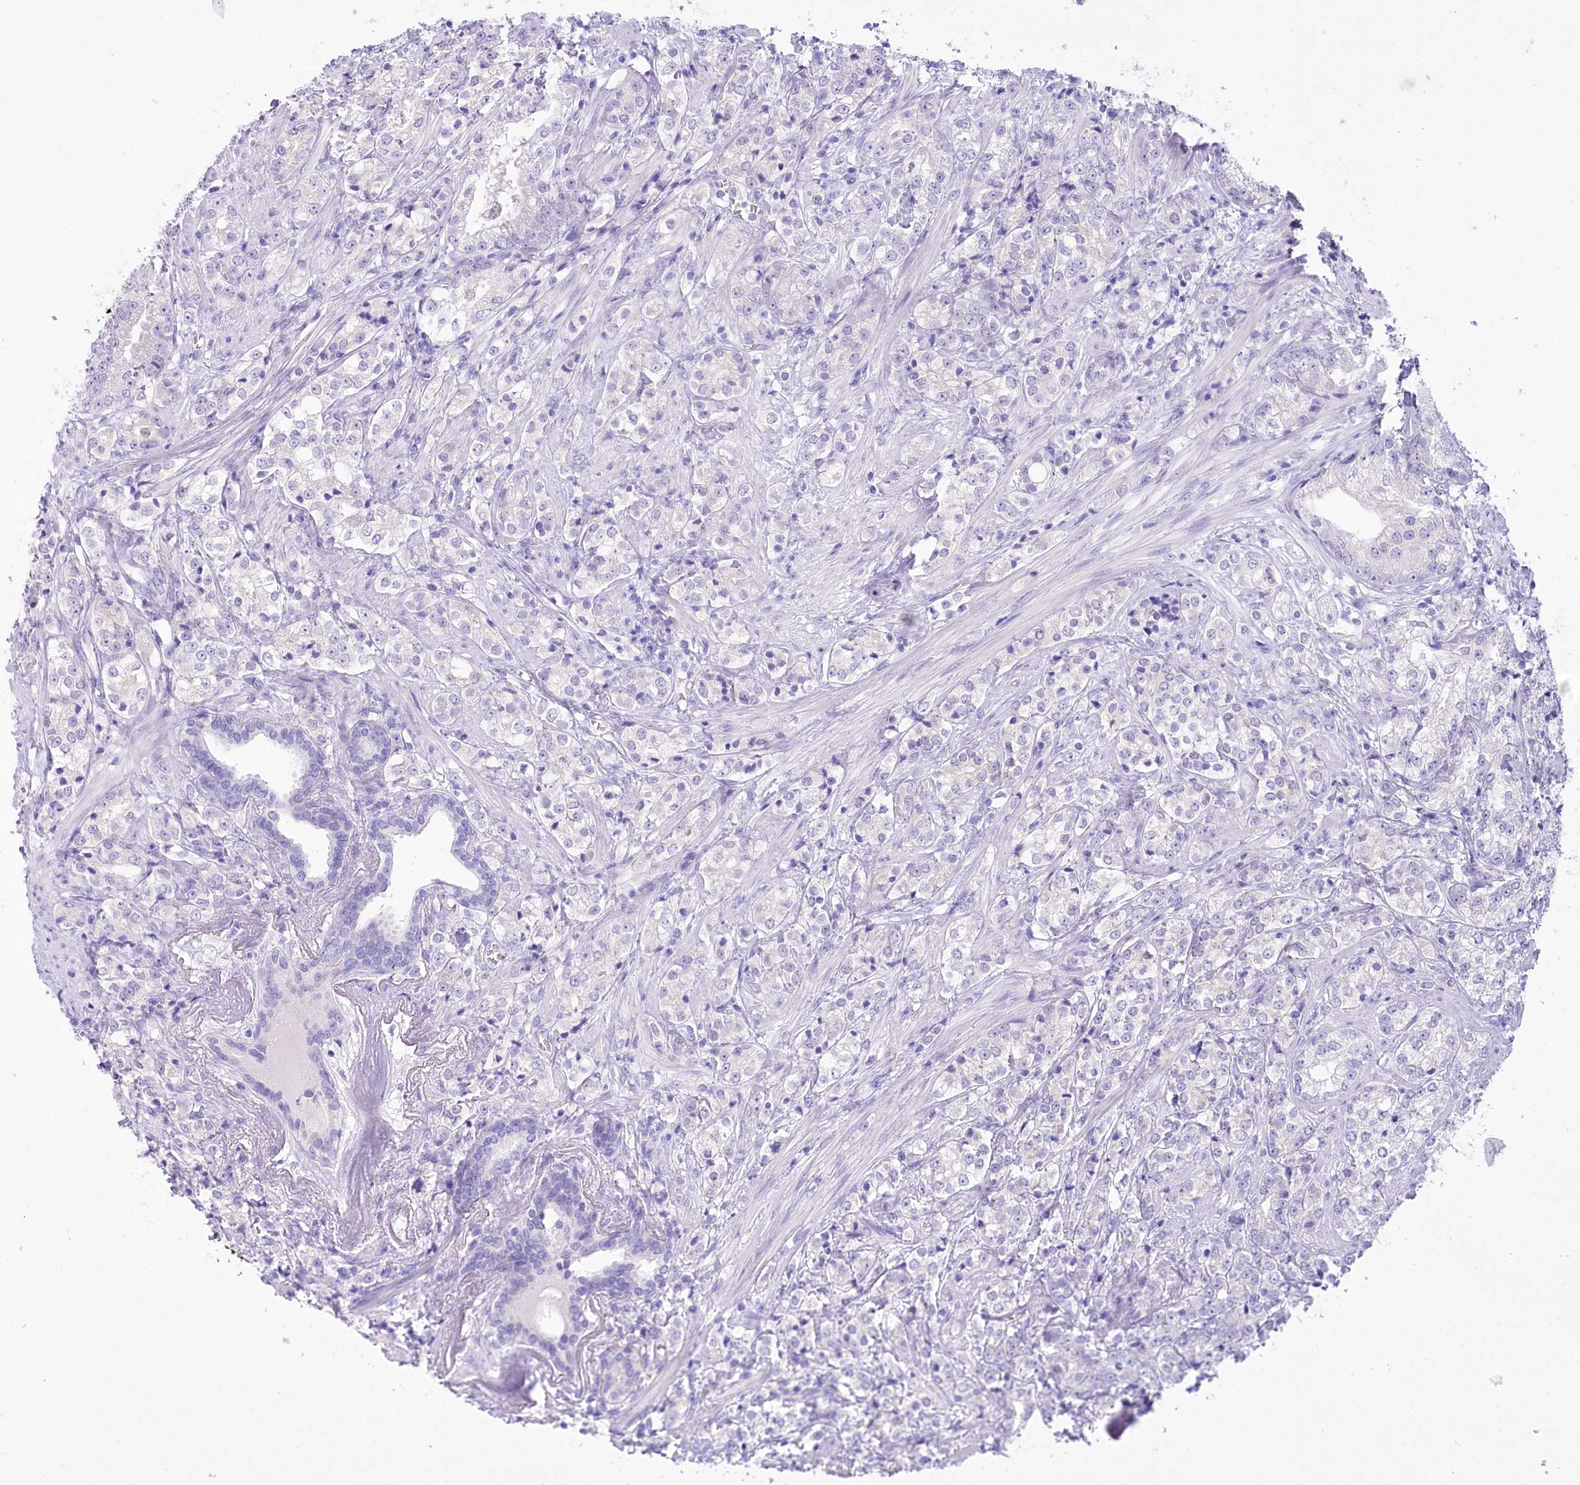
{"staining": {"intensity": "negative", "quantity": "none", "location": "none"}, "tissue": "prostate cancer", "cell_type": "Tumor cells", "image_type": "cancer", "snomed": [{"axis": "morphology", "description": "Adenocarcinoma, High grade"}, {"axis": "topography", "description": "Prostate"}], "caption": "Photomicrograph shows no protein expression in tumor cells of prostate cancer (high-grade adenocarcinoma) tissue. (Stains: DAB (3,3'-diaminobenzidine) IHC with hematoxylin counter stain, Microscopy: brightfield microscopy at high magnification).", "gene": "PBLD", "patient": {"sex": "male", "age": 69}}